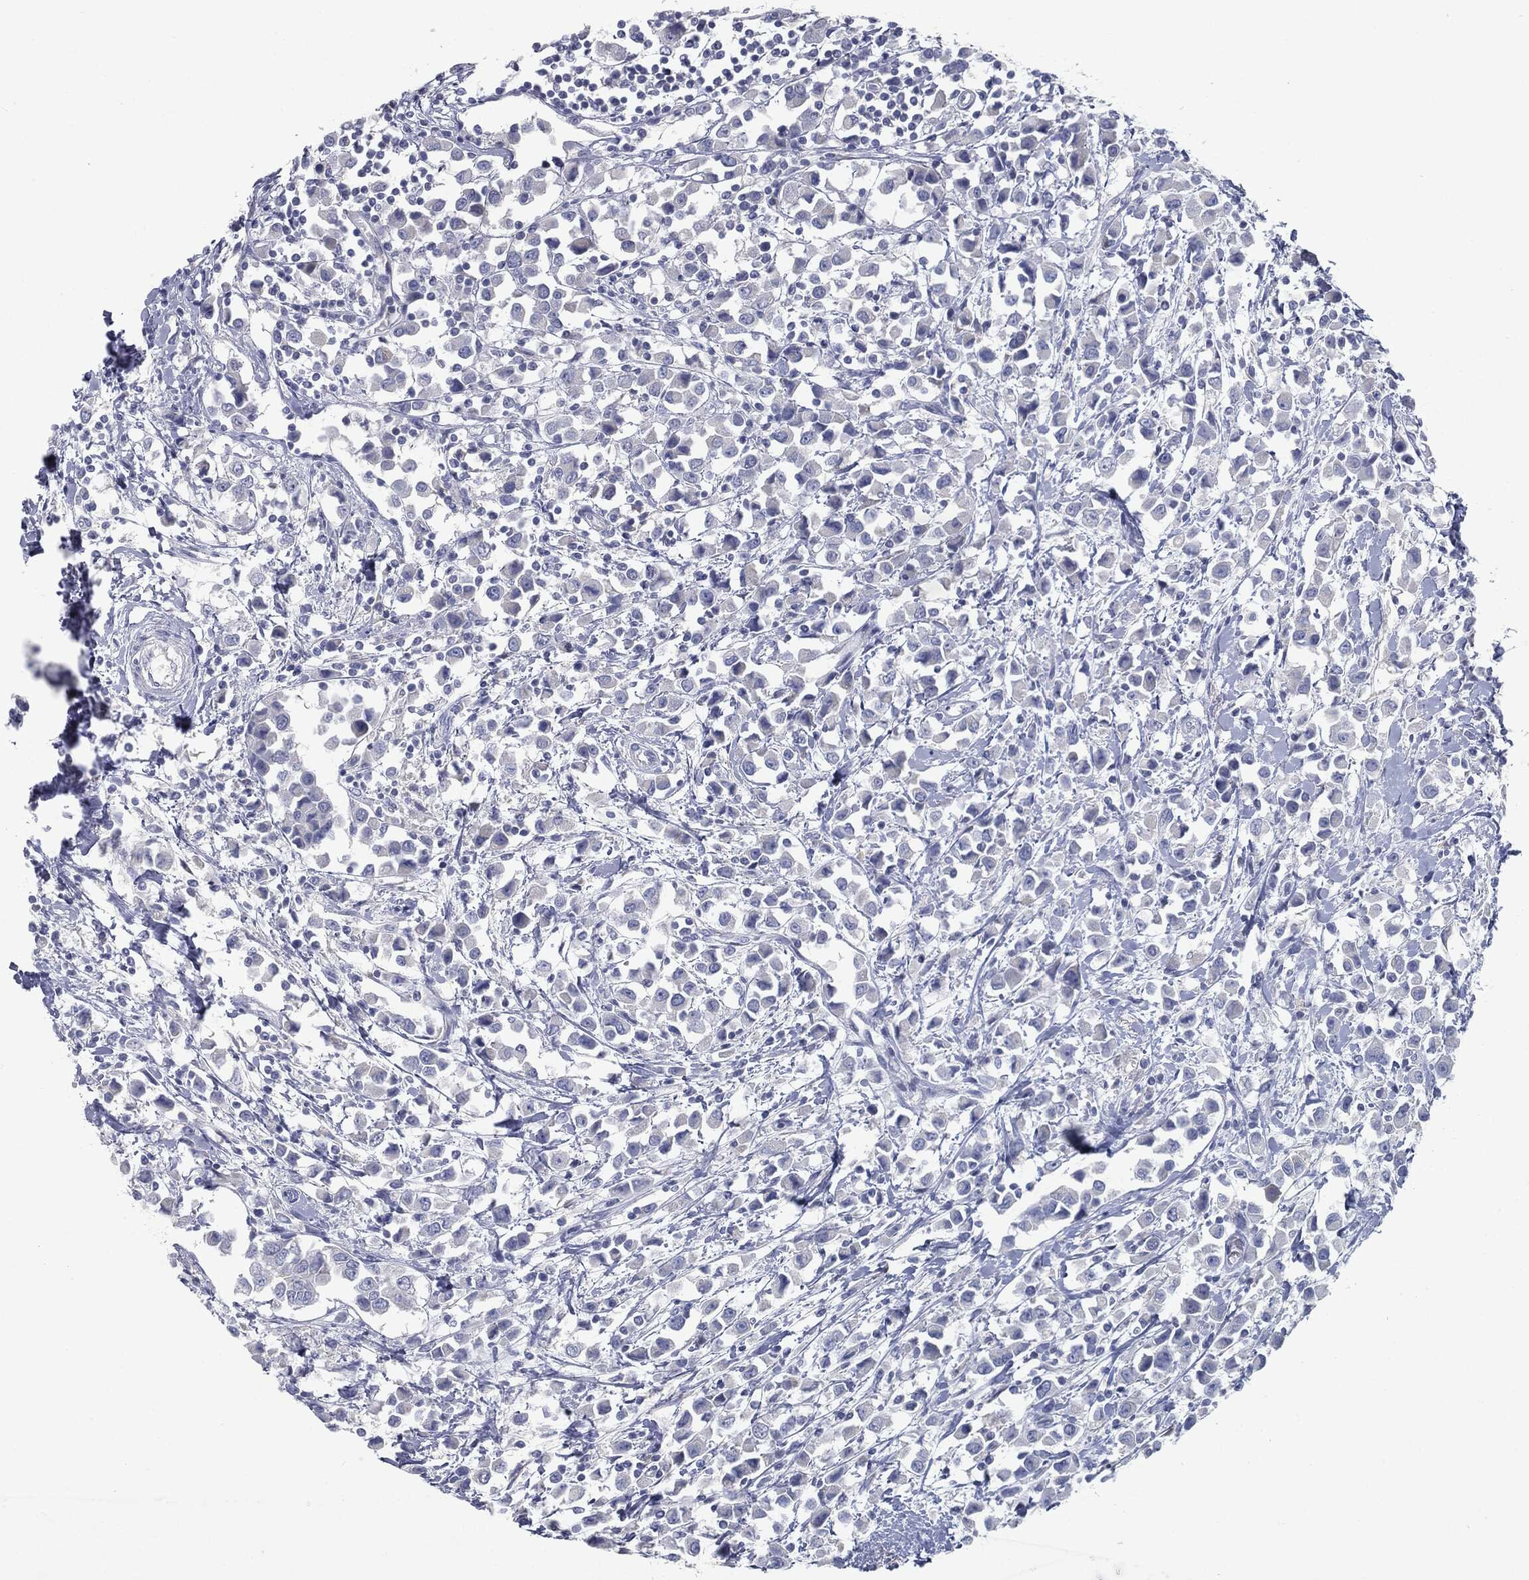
{"staining": {"intensity": "negative", "quantity": "none", "location": "none"}, "tissue": "breast cancer", "cell_type": "Tumor cells", "image_type": "cancer", "snomed": [{"axis": "morphology", "description": "Duct carcinoma"}, {"axis": "topography", "description": "Breast"}], "caption": "IHC of breast intraductal carcinoma exhibits no staining in tumor cells.", "gene": "CAV3", "patient": {"sex": "female", "age": 61}}